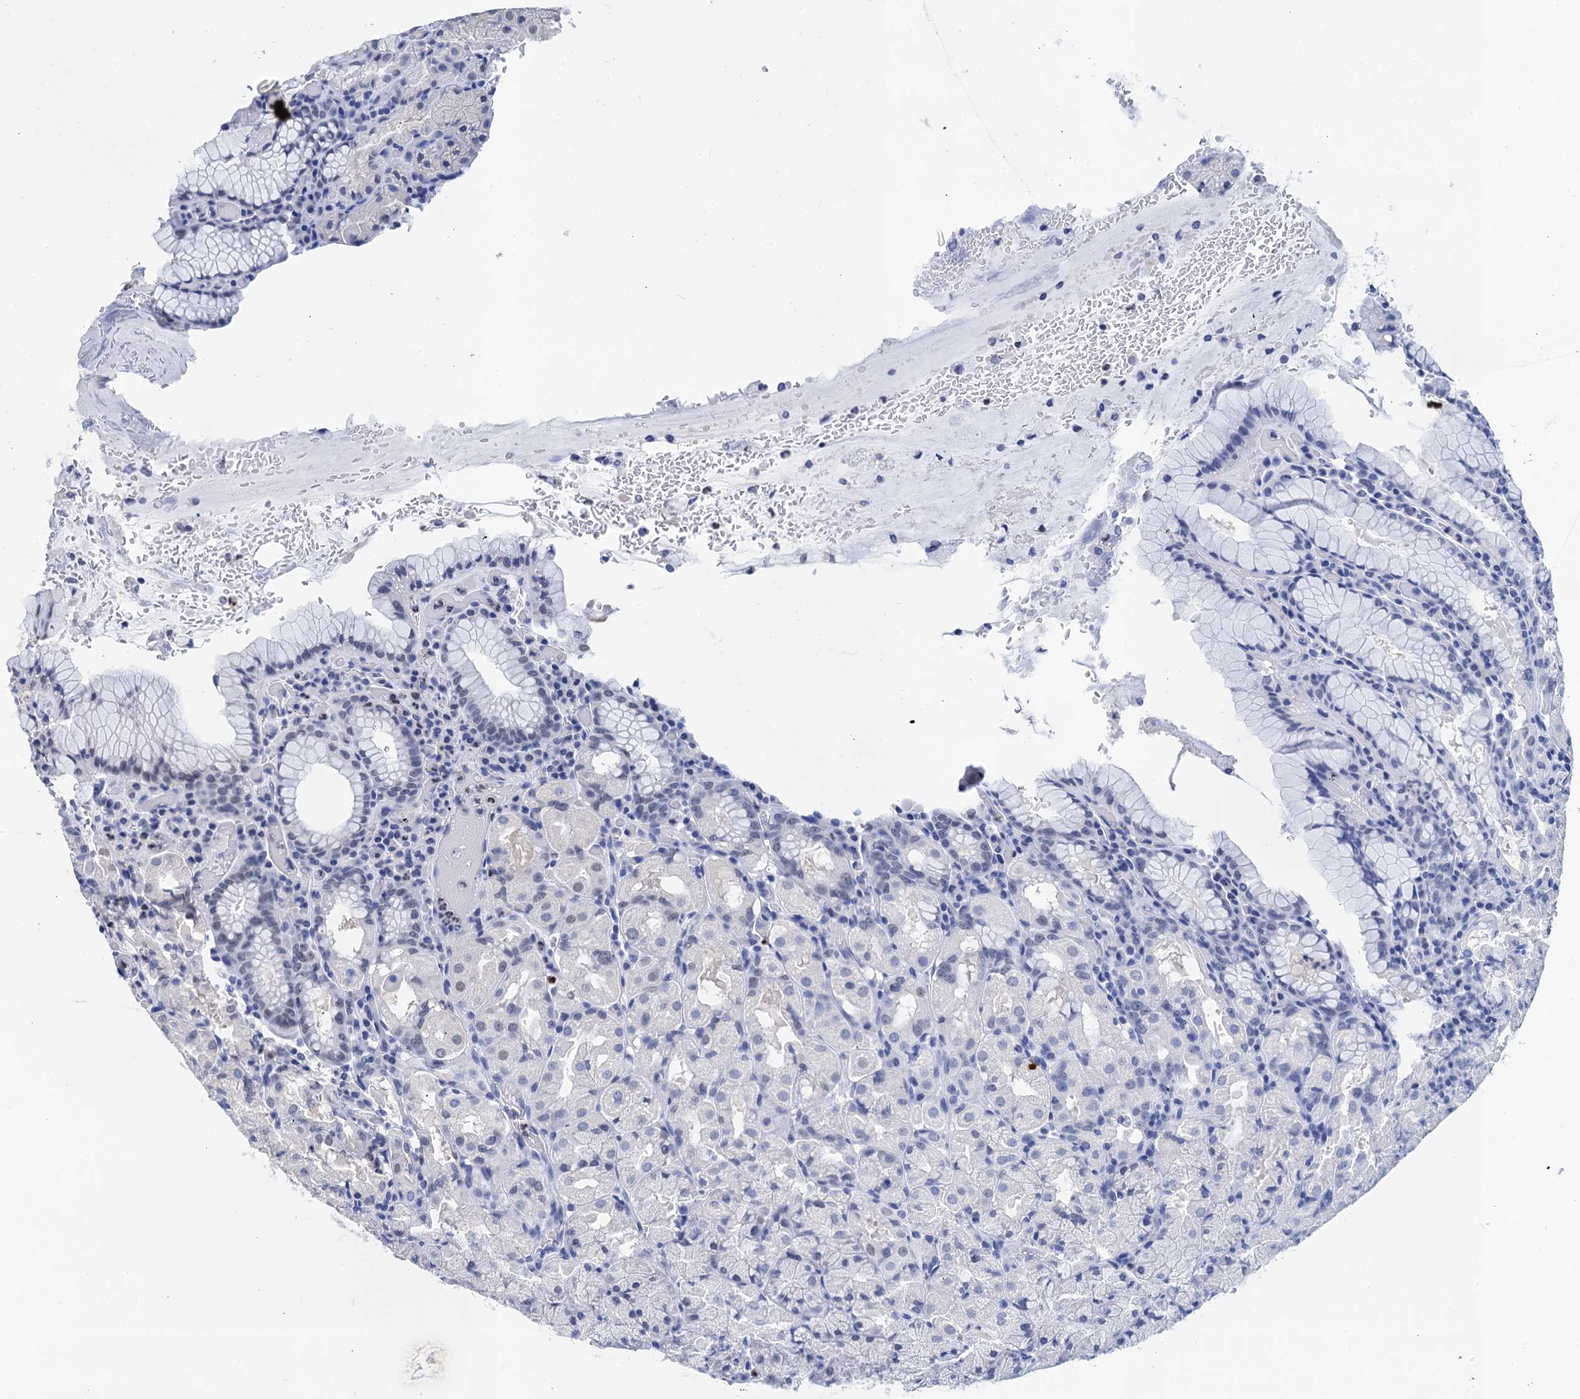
{"staining": {"intensity": "negative", "quantity": "none", "location": "none"}, "tissue": "stomach", "cell_type": "Glandular cells", "image_type": "normal", "snomed": [{"axis": "morphology", "description": "Normal tissue, NOS"}, {"axis": "topography", "description": "Stomach, upper"}, {"axis": "topography", "description": "Stomach, lower"}], "caption": "The photomicrograph exhibits no significant staining in glandular cells of stomach.", "gene": "TSEN34", "patient": {"sex": "male", "age": 80}}